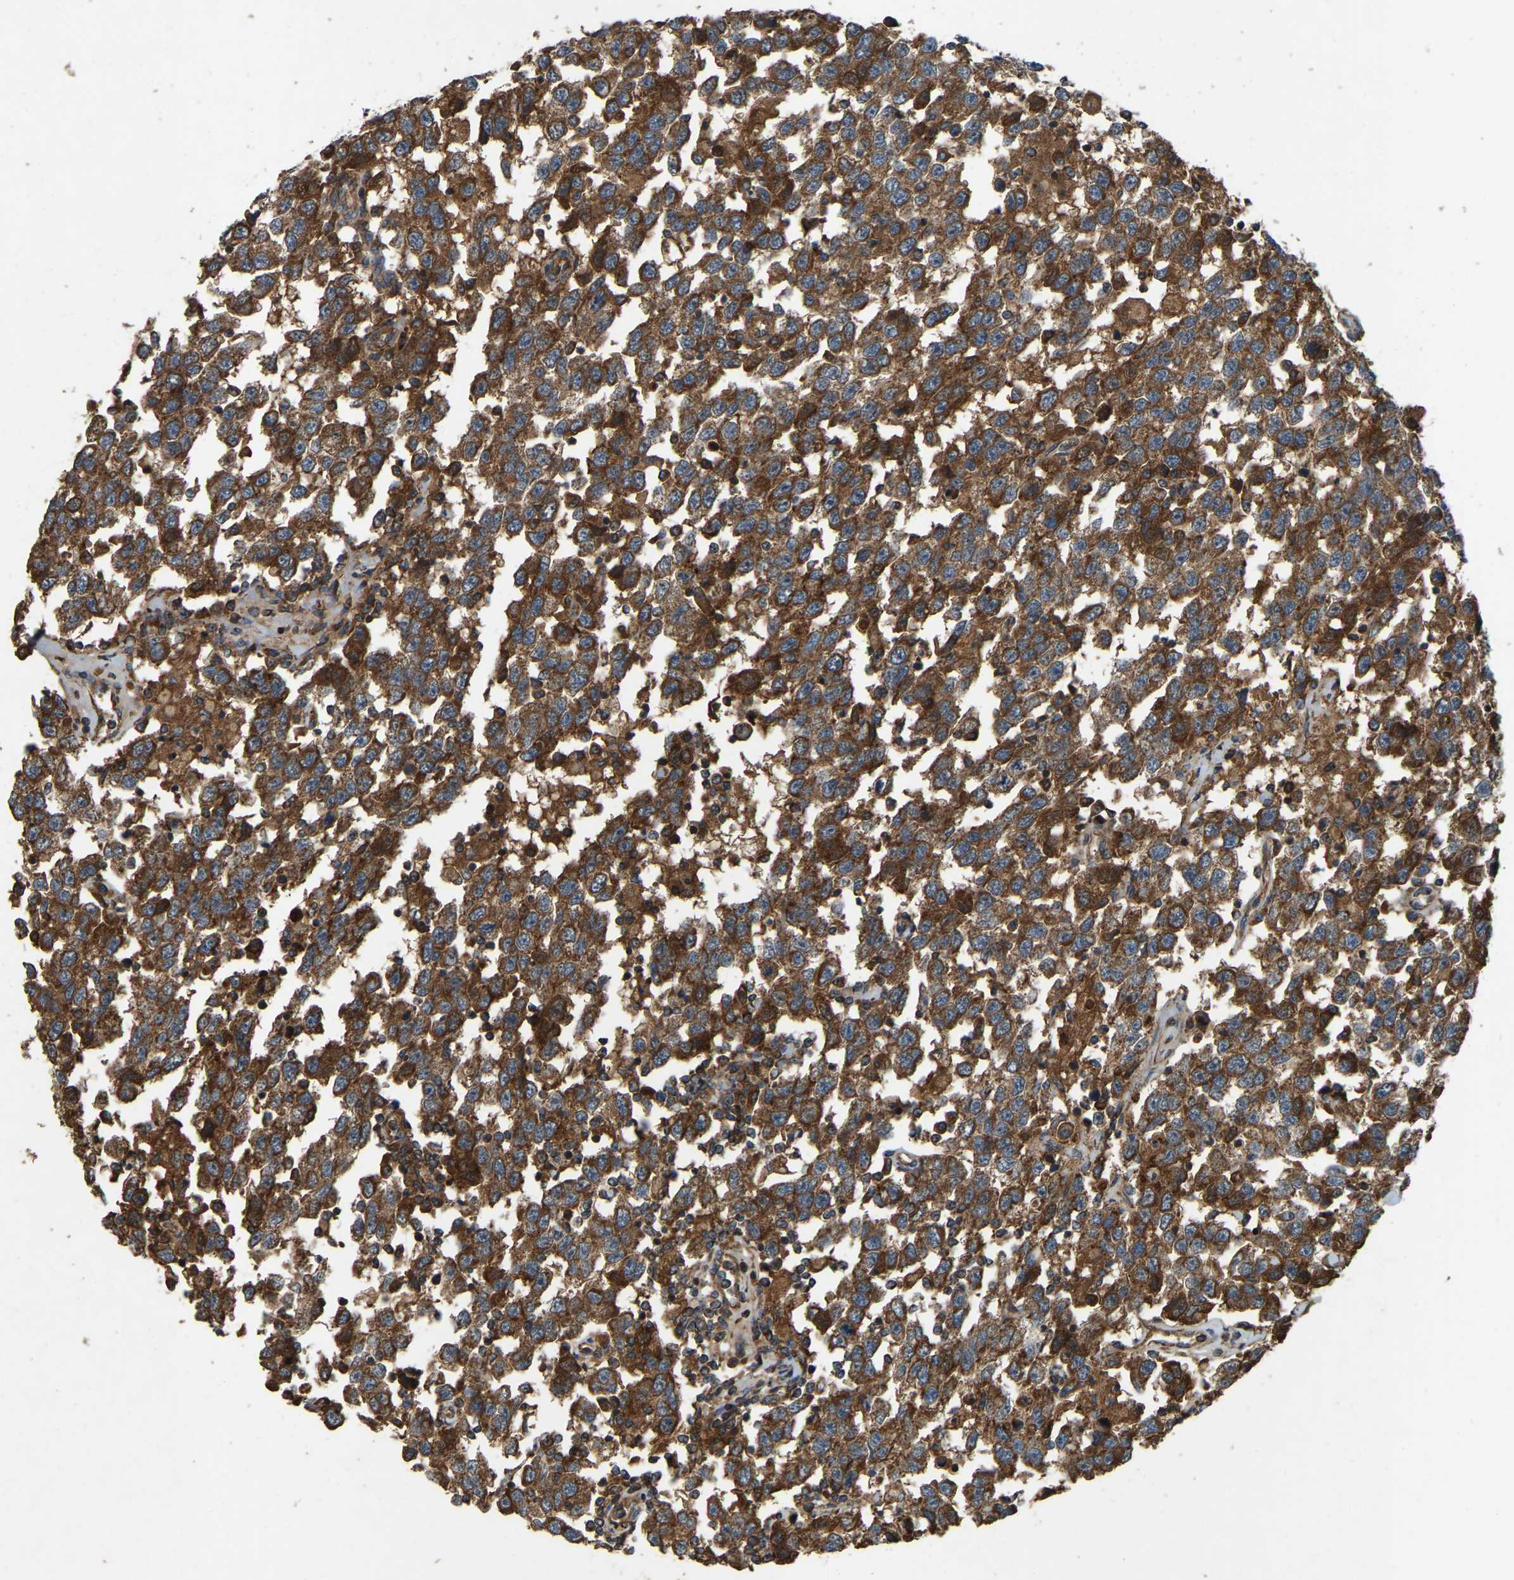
{"staining": {"intensity": "strong", "quantity": ">75%", "location": "cytoplasmic/membranous"}, "tissue": "testis cancer", "cell_type": "Tumor cells", "image_type": "cancer", "snomed": [{"axis": "morphology", "description": "Seminoma, NOS"}, {"axis": "topography", "description": "Testis"}], "caption": "A brown stain shows strong cytoplasmic/membranous positivity of a protein in testis seminoma tumor cells.", "gene": "SAMD9L", "patient": {"sex": "male", "age": 41}}